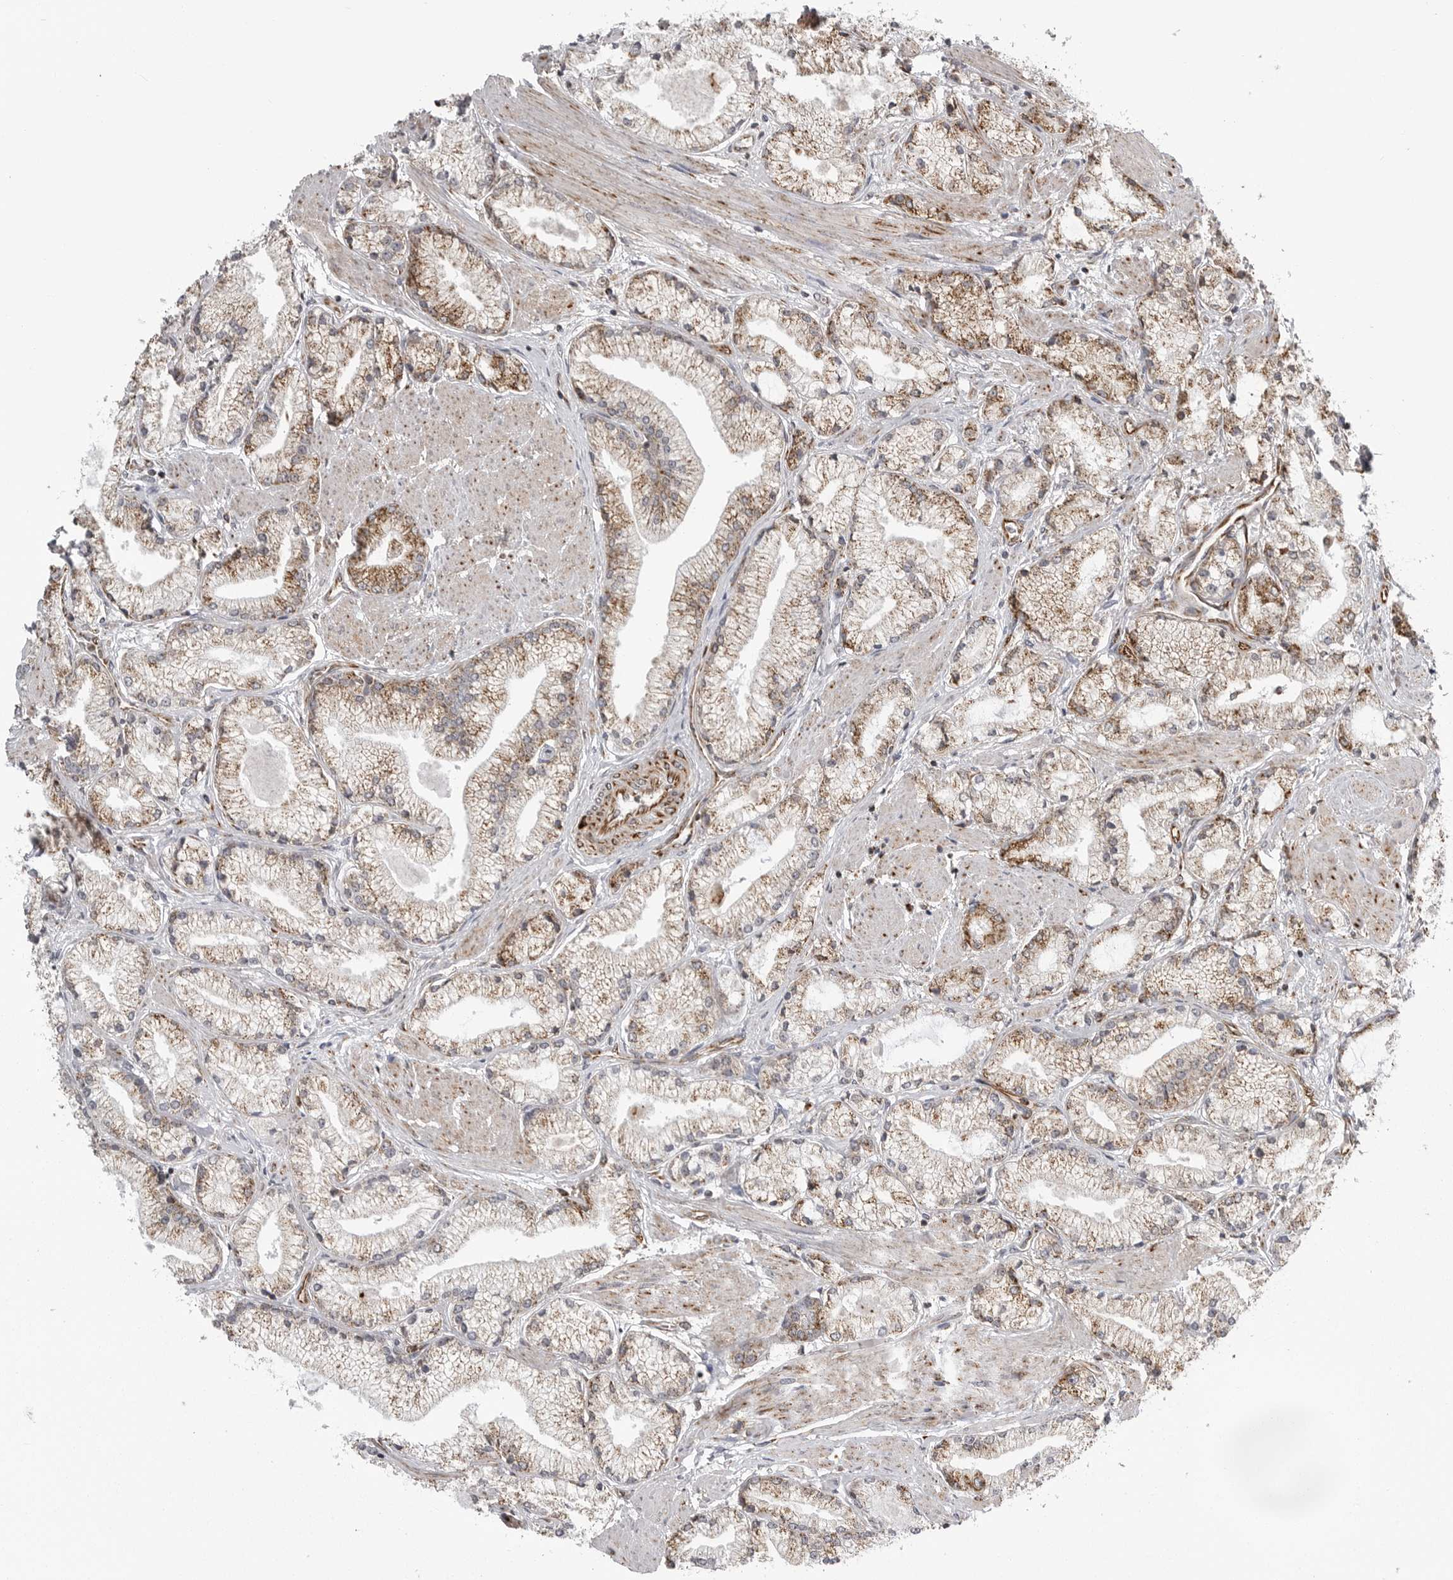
{"staining": {"intensity": "moderate", "quantity": ">75%", "location": "cytoplasmic/membranous"}, "tissue": "prostate cancer", "cell_type": "Tumor cells", "image_type": "cancer", "snomed": [{"axis": "morphology", "description": "Adenocarcinoma, High grade"}, {"axis": "topography", "description": "Prostate"}], "caption": "Immunohistochemical staining of human prostate adenocarcinoma (high-grade) reveals medium levels of moderate cytoplasmic/membranous protein expression in approximately >75% of tumor cells.", "gene": "FH", "patient": {"sex": "male", "age": 50}}